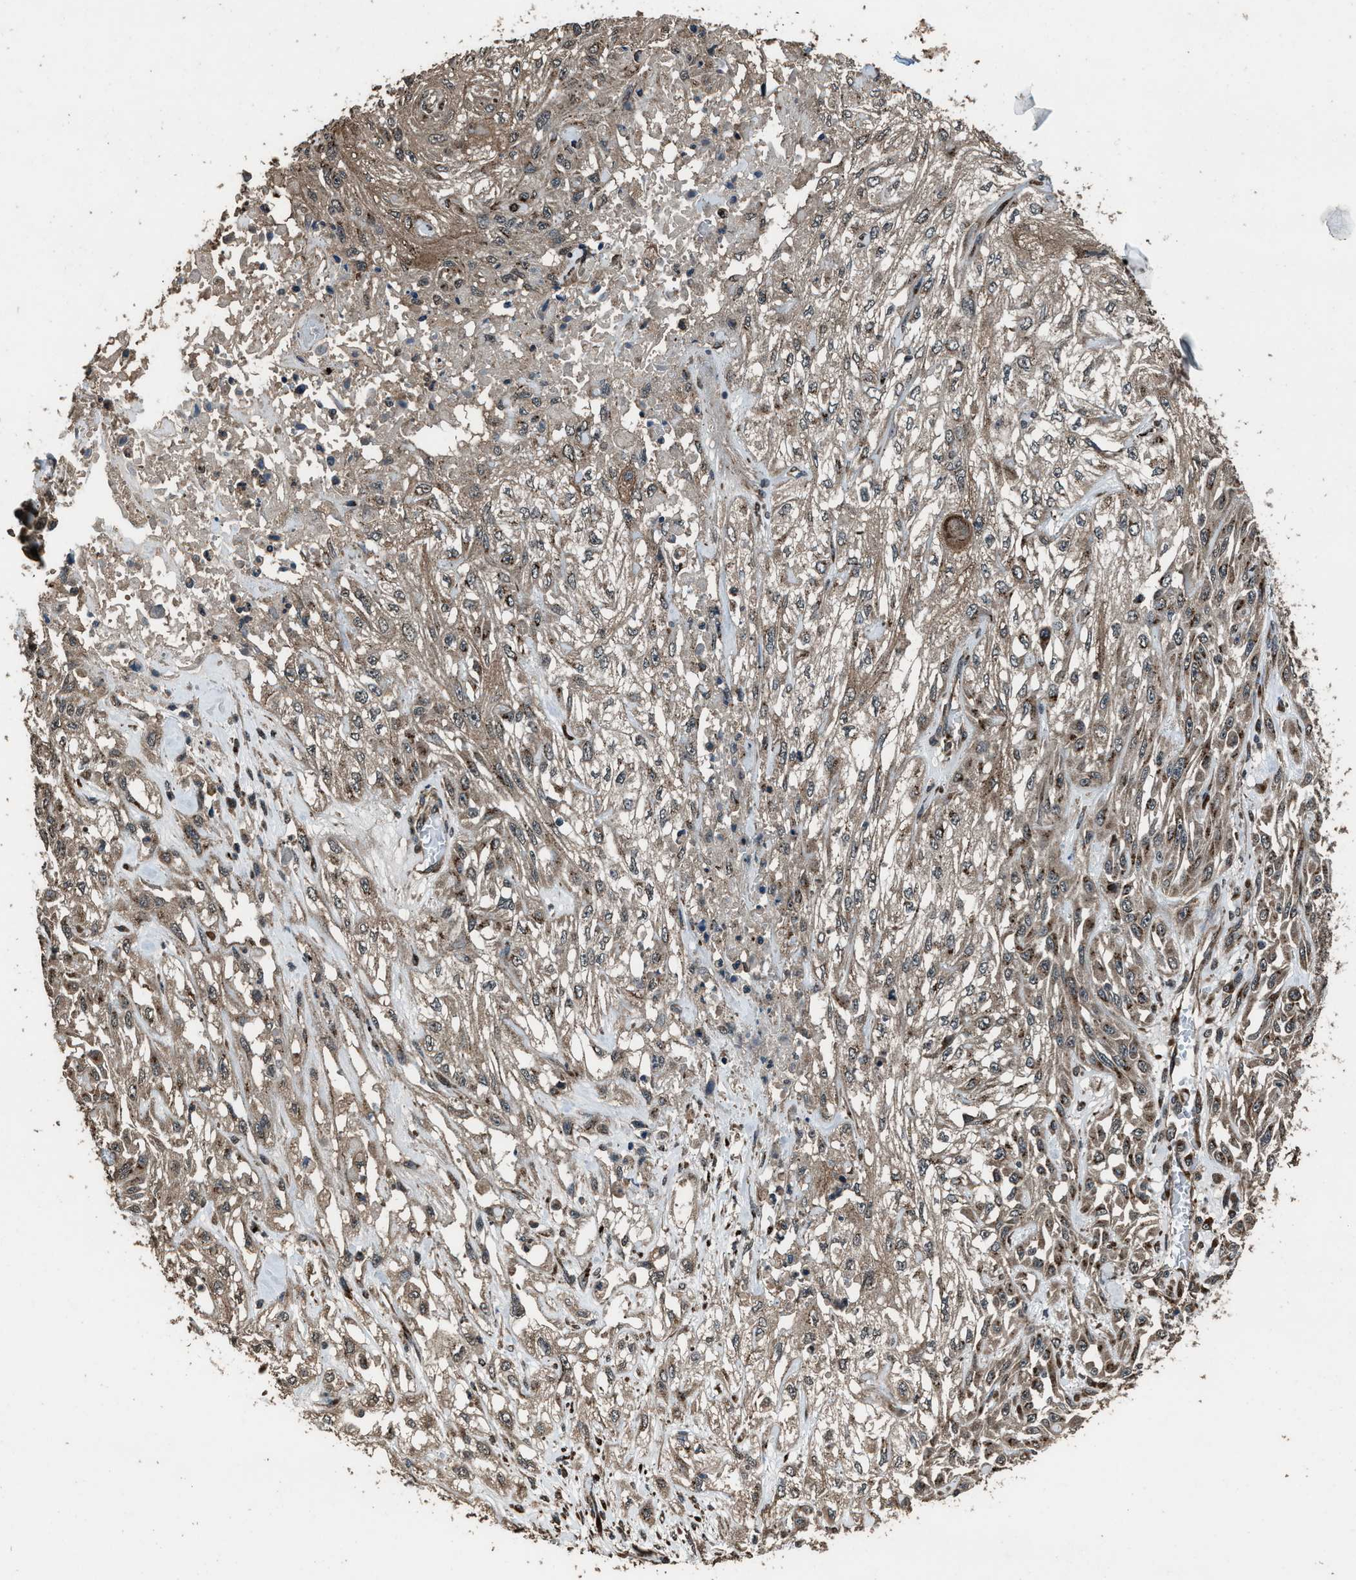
{"staining": {"intensity": "moderate", "quantity": ">75%", "location": "cytoplasmic/membranous"}, "tissue": "skin cancer", "cell_type": "Tumor cells", "image_type": "cancer", "snomed": [{"axis": "morphology", "description": "Squamous cell carcinoma, NOS"}, {"axis": "morphology", "description": "Squamous cell carcinoma, metastatic, NOS"}, {"axis": "topography", "description": "Skin"}, {"axis": "topography", "description": "Lymph node"}], "caption": "Skin cancer stained with DAB (3,3'-diaminobenzidine) immunohistochemistry displays medium levels of moderate cytoplasmic/membranous expression in about >75% of tumor cells.", "gene": "SLC38A10", "patient": {"sex": "male", "age": 75}}